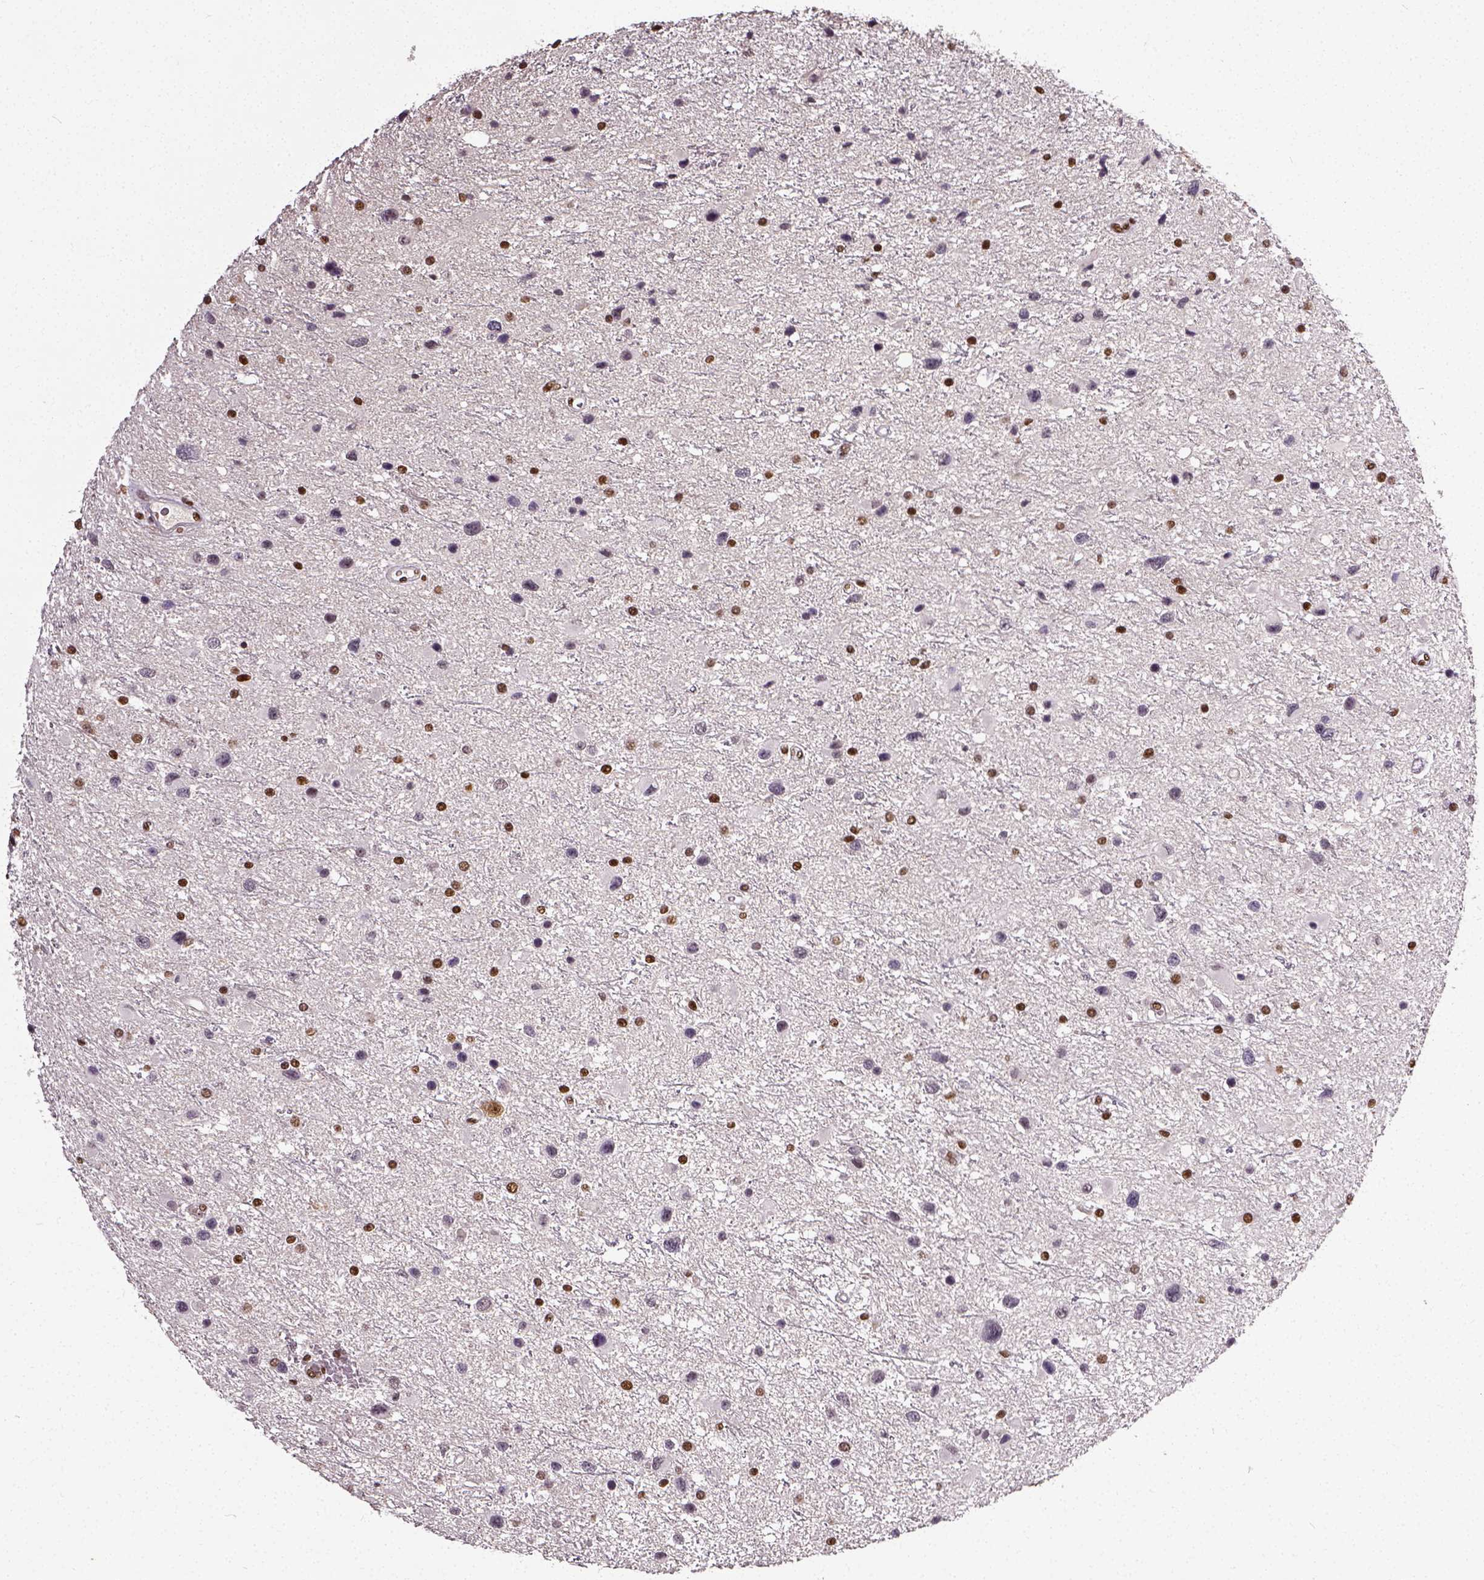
{"staining": {"intensity": "moderate", "quantity": "<25%", "location": "nuclear"}, "tissue": "glioma", "cell_type": "Tumor cells", "image_type": "cancer", "snomed": [{"axis": "morphology", "description": "Glioma, malignant, Low grade"}, {"axis": "topography", "description": "Brain"}], "caption": "This is an image of immunohistochemistry staining of glioma, which shows moderate staining in the nuclear of tumor cells.", "gene": "ATRX", "patient": {"sex": "female", "age": 32}}